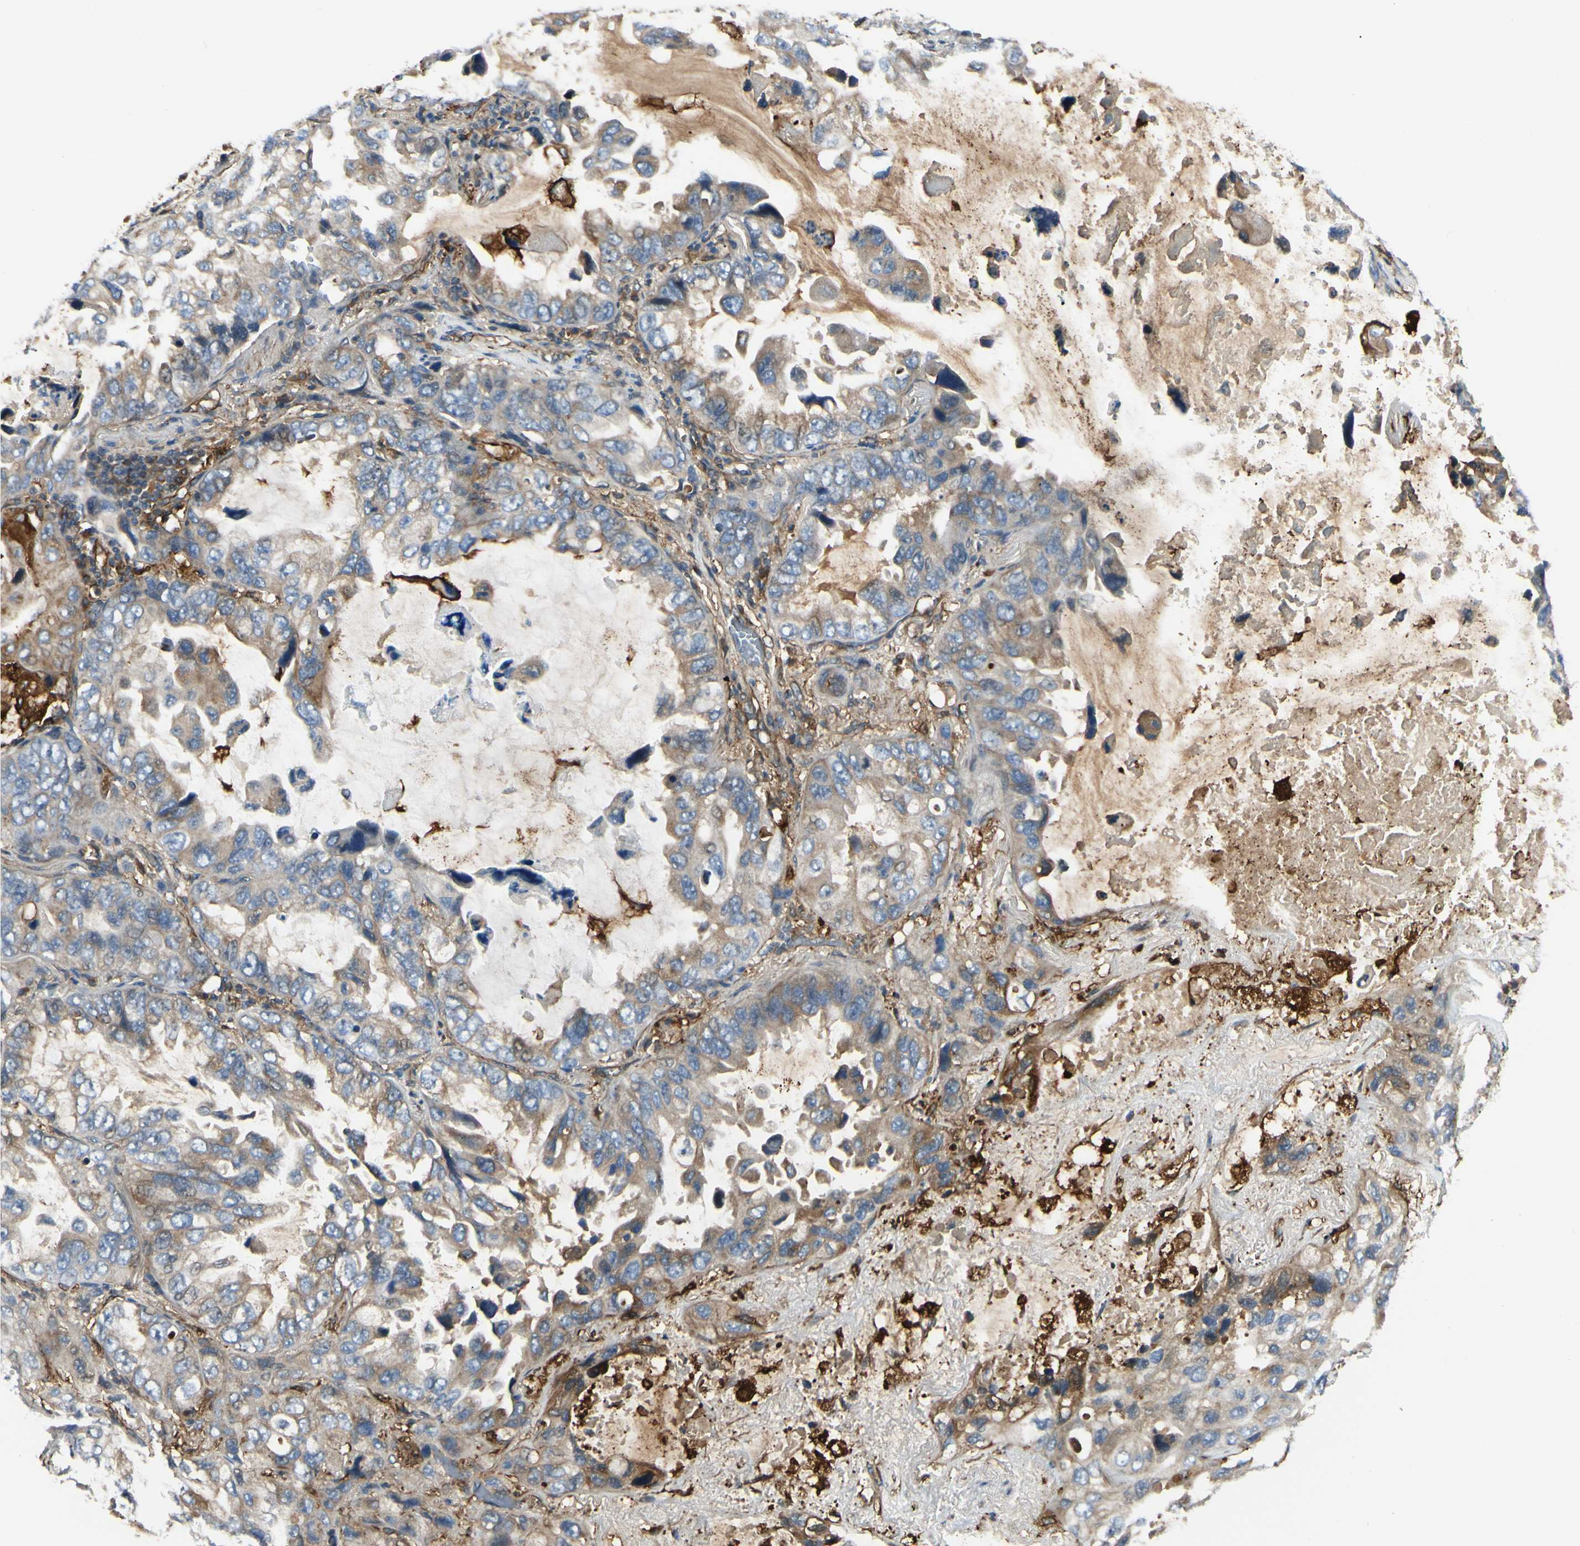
{"staining": {"intensity": "weak", "quantity": "25%-75%", "location": "cytoplasmic/membranous"}, "tissue": "lung cancer", "cell_type": "Tumor cells", "image_type": "cancer", "snomed": [{"axis": "morphology", "description": "Squamous cell carcinoma, NOS"}, {"axis": "topography", "description": "Lung"}], "caption": "Lung cancer (squamous cell carcinoma) stained for a protein shows weak cytoplasmic/membranous positivity in tumor cells. (Brightfield microscopy of DAB IHC at high magnification).", "gene": "FTH1", "patient": {"sex": "female", "age": 73}}